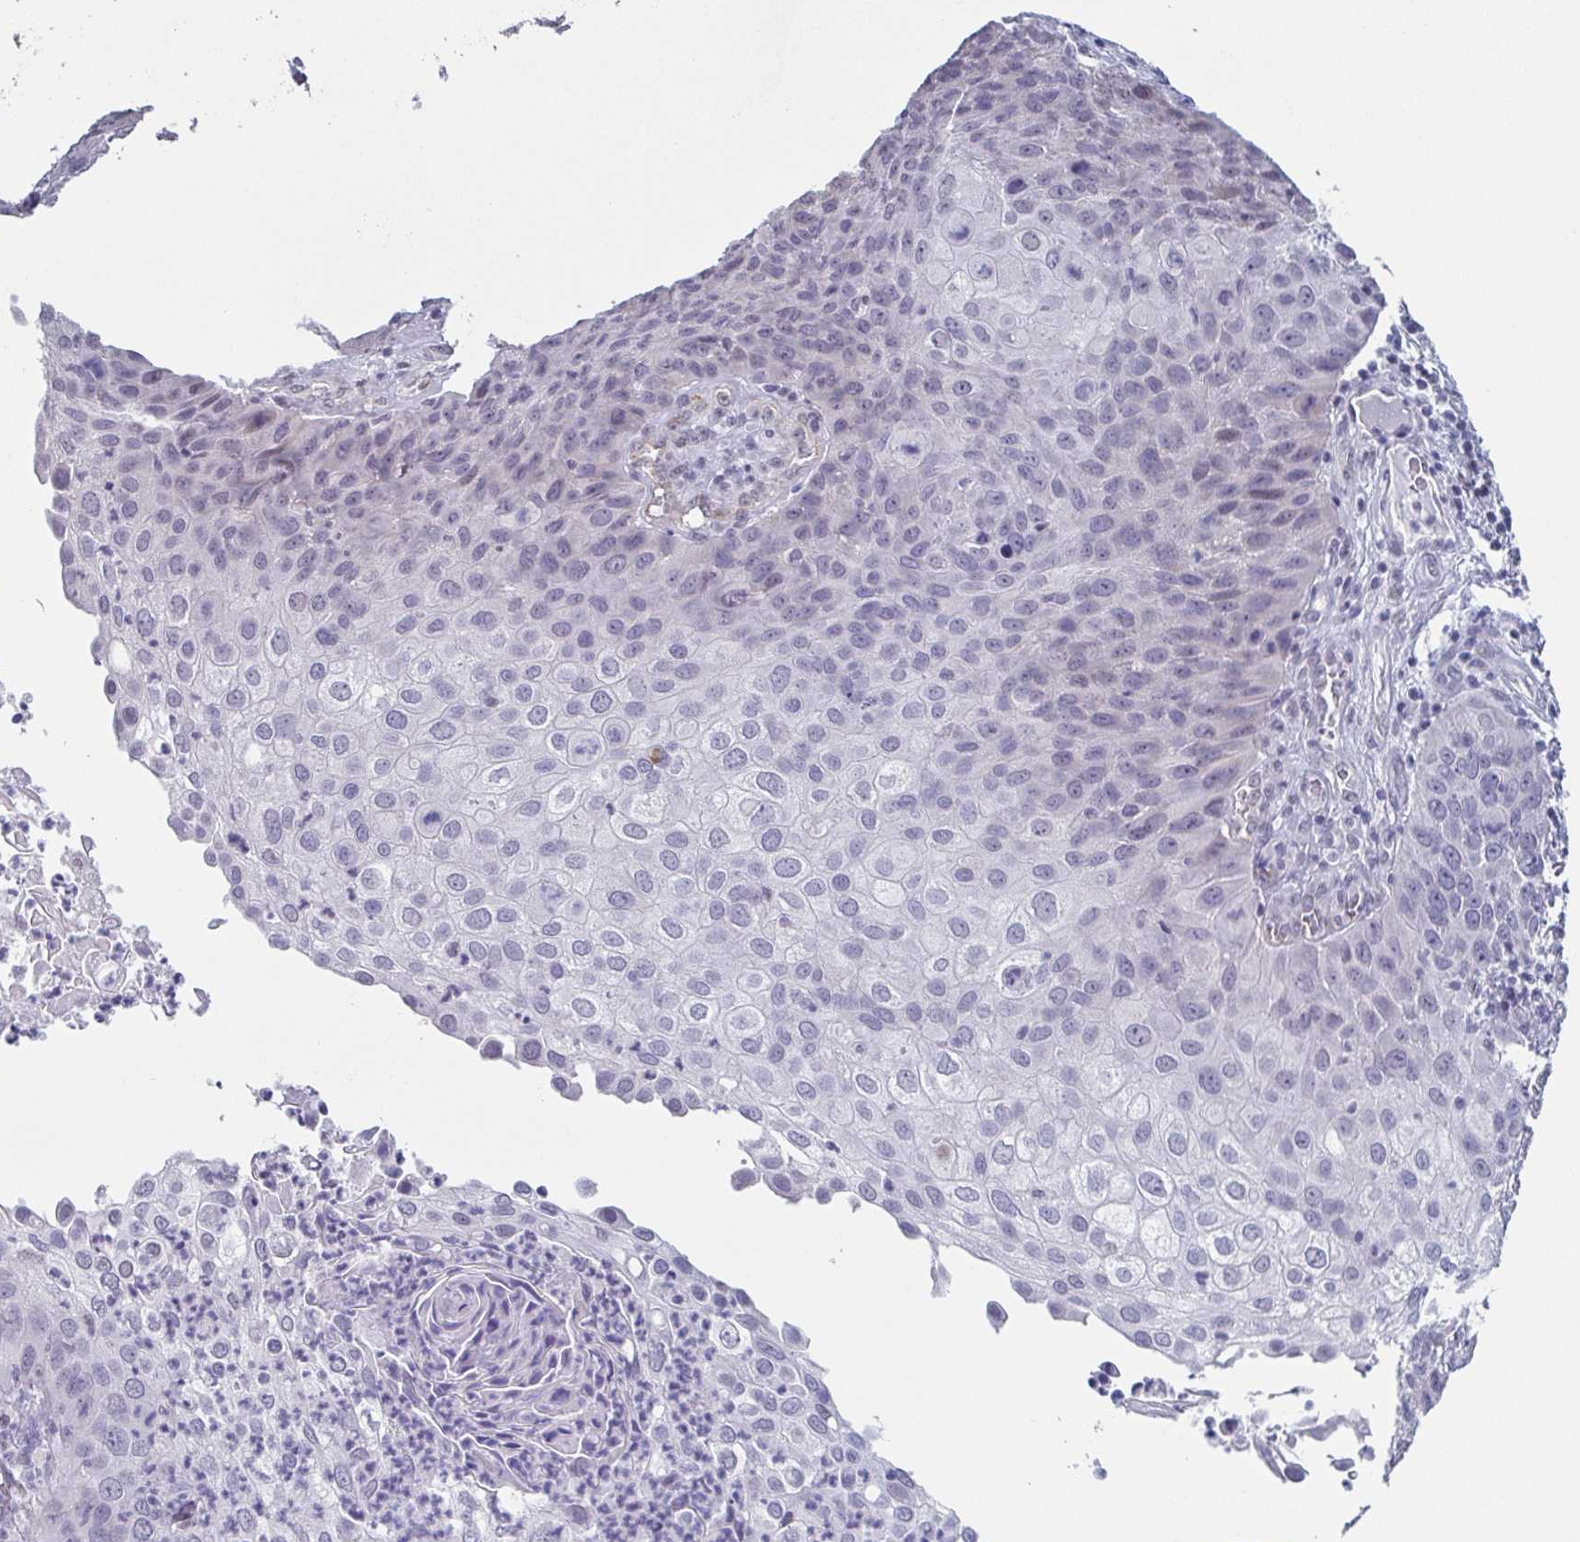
{"staining": {"intensity": "negative", "quantity": "none", "location": "none"}, "tissue": "skin cancer", "cell_type": "Tumor cells", "image_type": "cancer", "snomed": [{"axis": "morphology", "description": "Squamous cell carcinoma, NOS"}, {"axis": "topography", "description": "Skin"}], "caption": "Immunohistochemical staining of human skin cancer (squamous cell carcinoma) displays no significant positivity in tumor cells.", "gene": "TMEM92", "patient": {"sex": "male", "age": 87}}